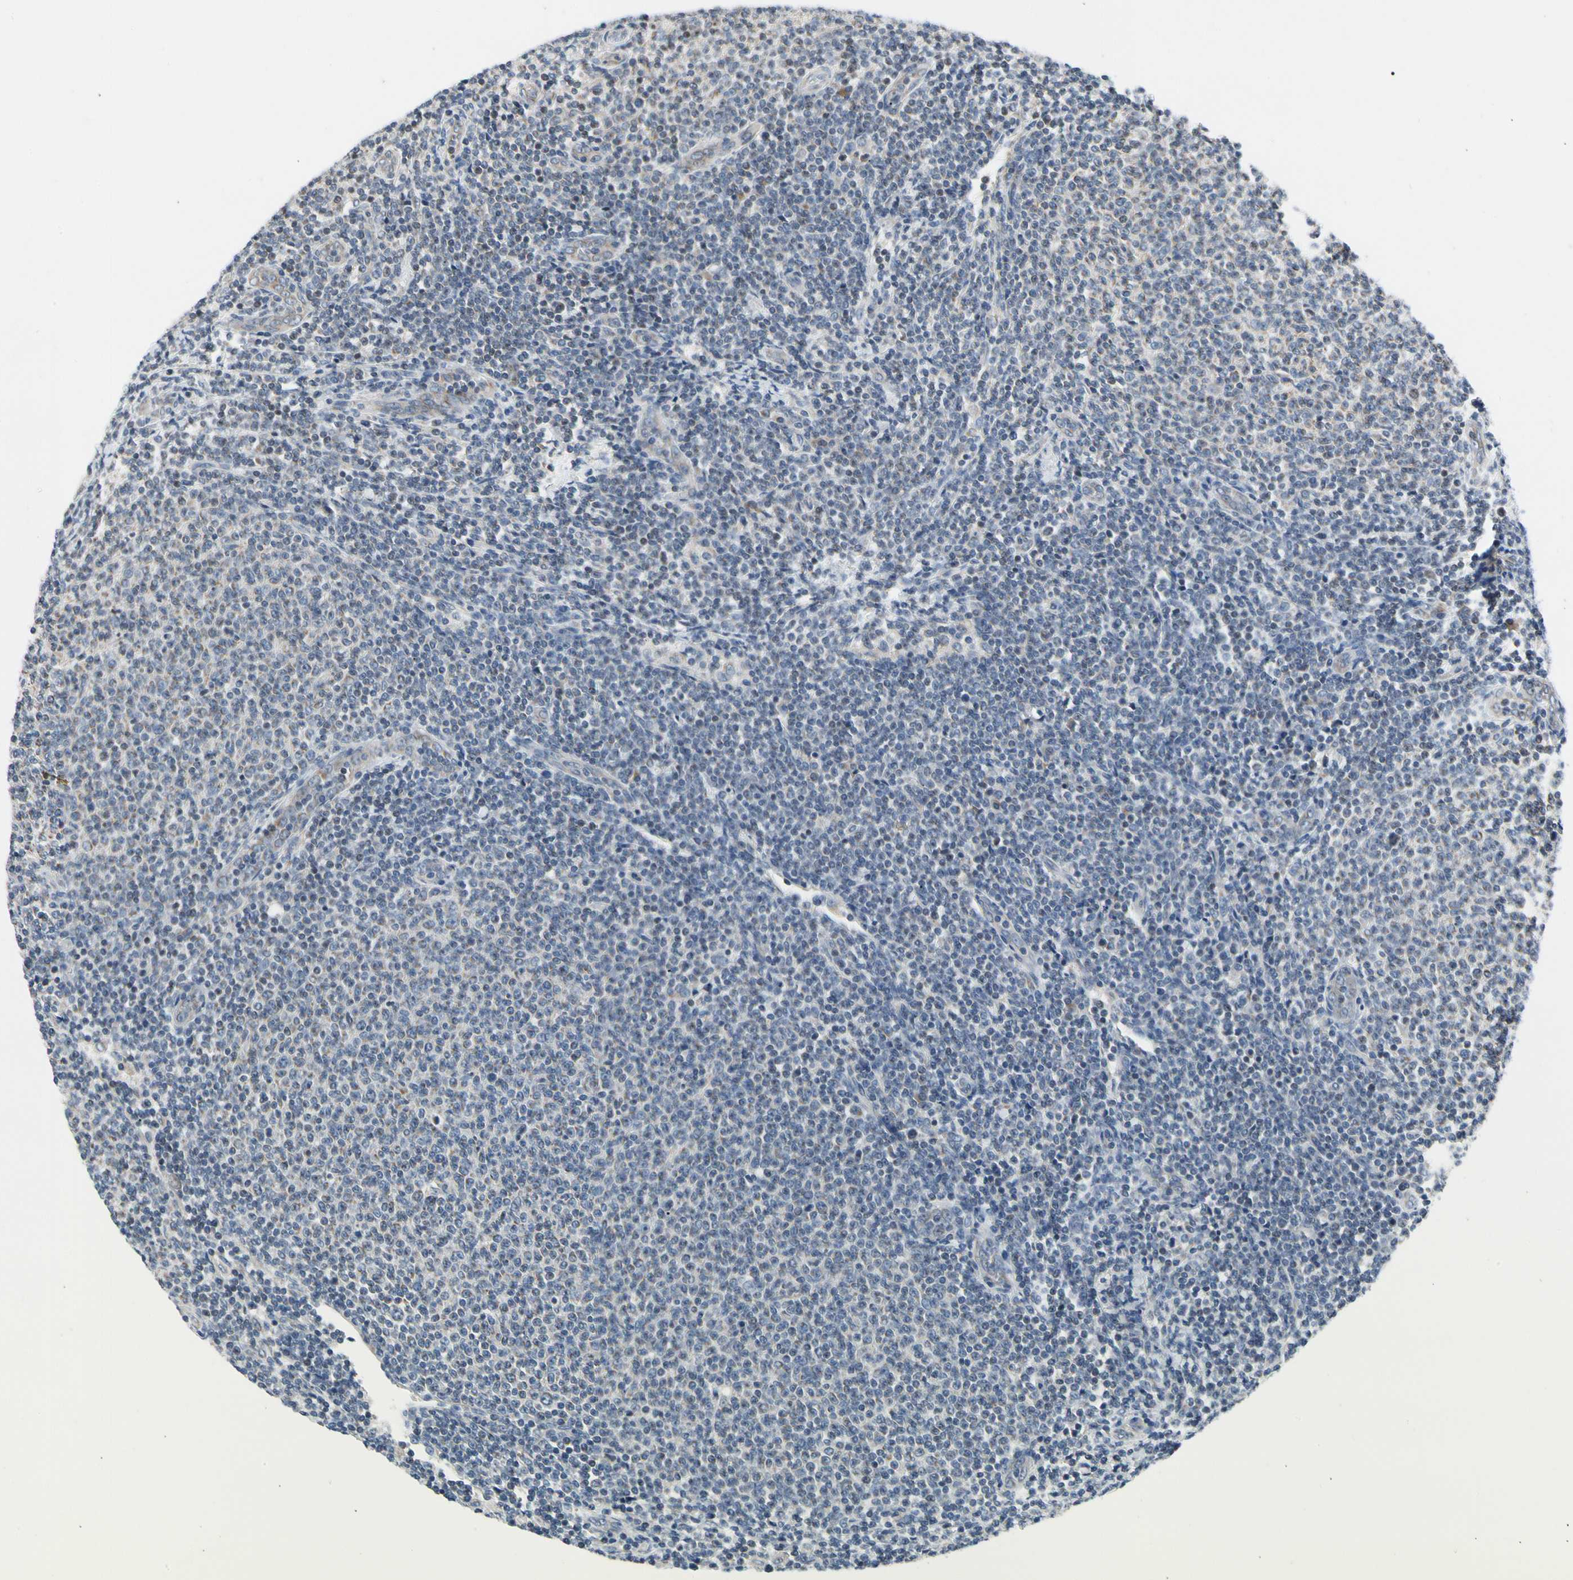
{"staining": {"intensity": "negative", "quantity": "none", "location": "none"}, "tissue": "lymphoma", "cell_type": "Tumor cells", "image_type": "cancer", "snomed": [{"axis": "morphology", "description": "Malignant lymphoma, non-Hodgkin's type, Low grade"}, {"axis": "topography", "description": "Lymph node"}], "caption": "Human low-grade malignant lymphoma, non-Hodgkin's type stained for a protein using immunohistochemistry (IHC) displays no staining in tumor cells.", "gene": "SOX30", "patient": {"sex": "male", "age": 66}}